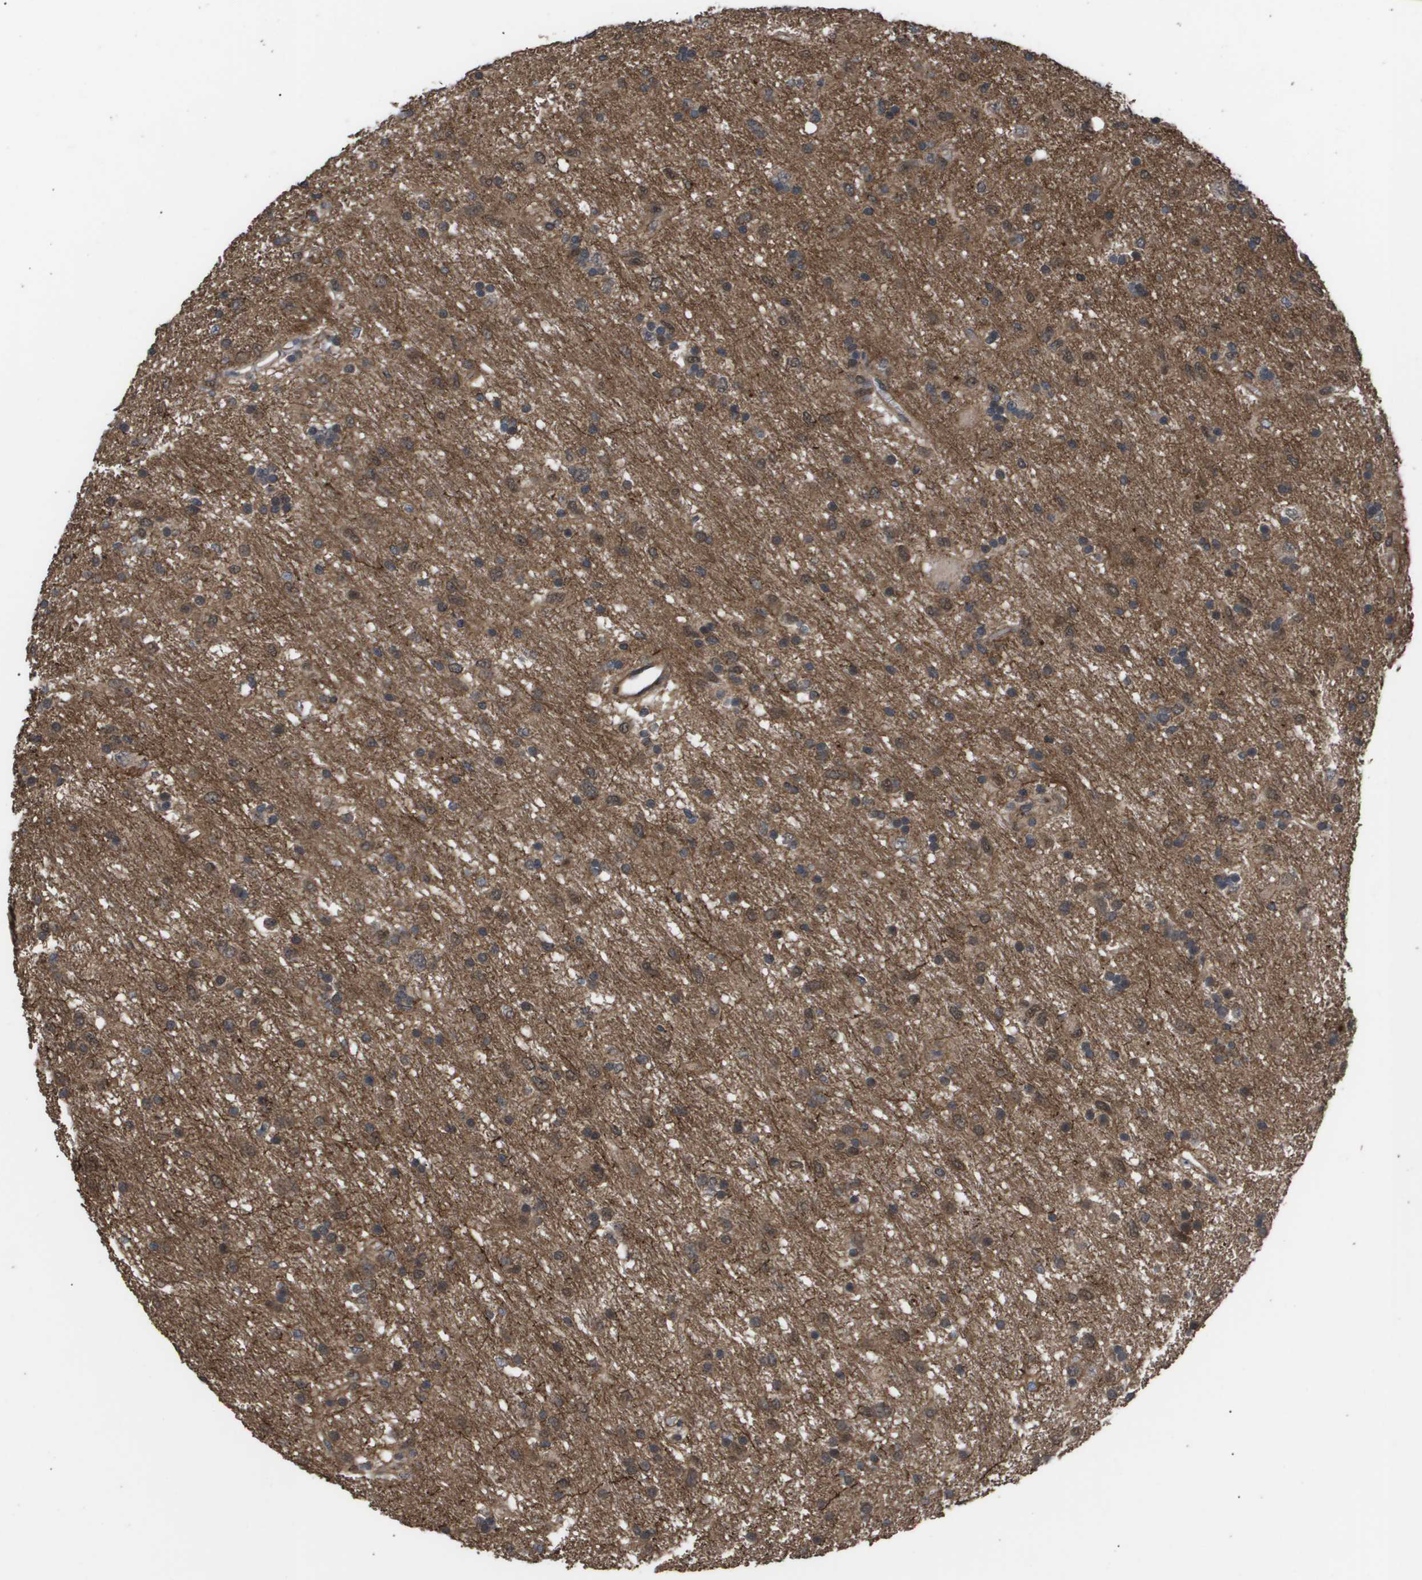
{"staining": {"intensity": "moderate", "quantity": ">75%", "location": "cytoplasmic/membranous"}, "tissue": "glioma", "cell_type": "Tumor cells", "image_type": "cancer", "snomed": [{"axis": "morphology", "description": "Glioma, malignant, Low grade"}, {"axis": "topography", "description": "Brain"}], "caption": "Malignant low-grade glioma was stained to show a protein in brown. There is medium levels of moderate cytoplasmic/membranous staining in approximately >75% of tumor cells. Immunohistochemistry stains the protein in brown and the nuclei are stained blue.", "gene": "CUL5", "patient": {"sex": "male", "age": 77}}